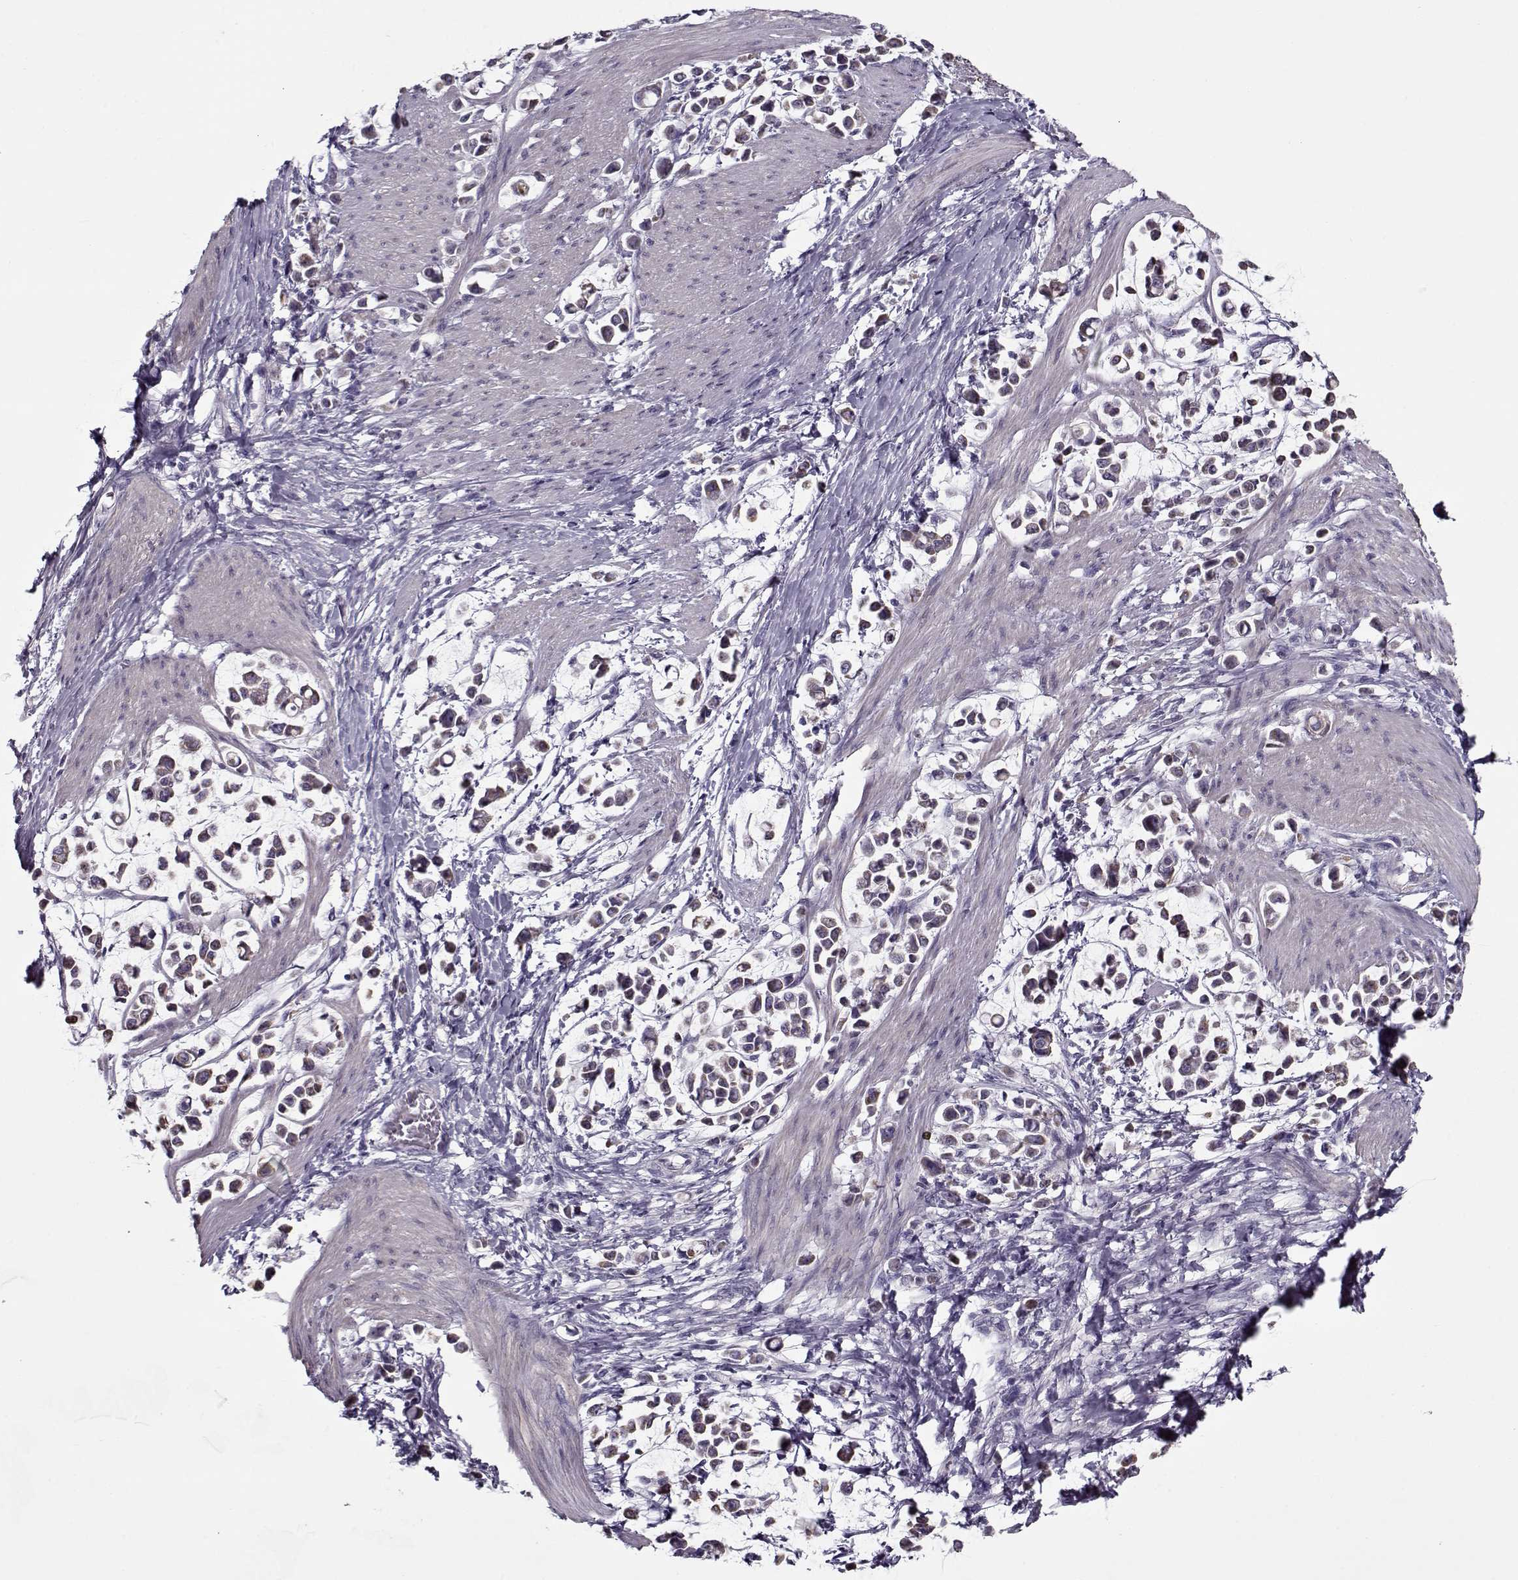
{"staining": {"intensity": "negative", "quantity": "none", "location": "none"}, "tissue": "stomach cancer", "cell_type": "Tumor cells", "image_type": "cancer", "snomed": [{"axis": "morphology", "description": "Adenocarcinoma, NOS"}, {"axis": "topography", "description": "Stomach"}], "caption": "Immunohistochemistry (IHC) histopathology image of stomach adenocarcinoma stained for a protein (brown), which displays no expression in tumor cells.", "gene": "CIBAR1", "patient": {"sex": "male", "age": 82}}